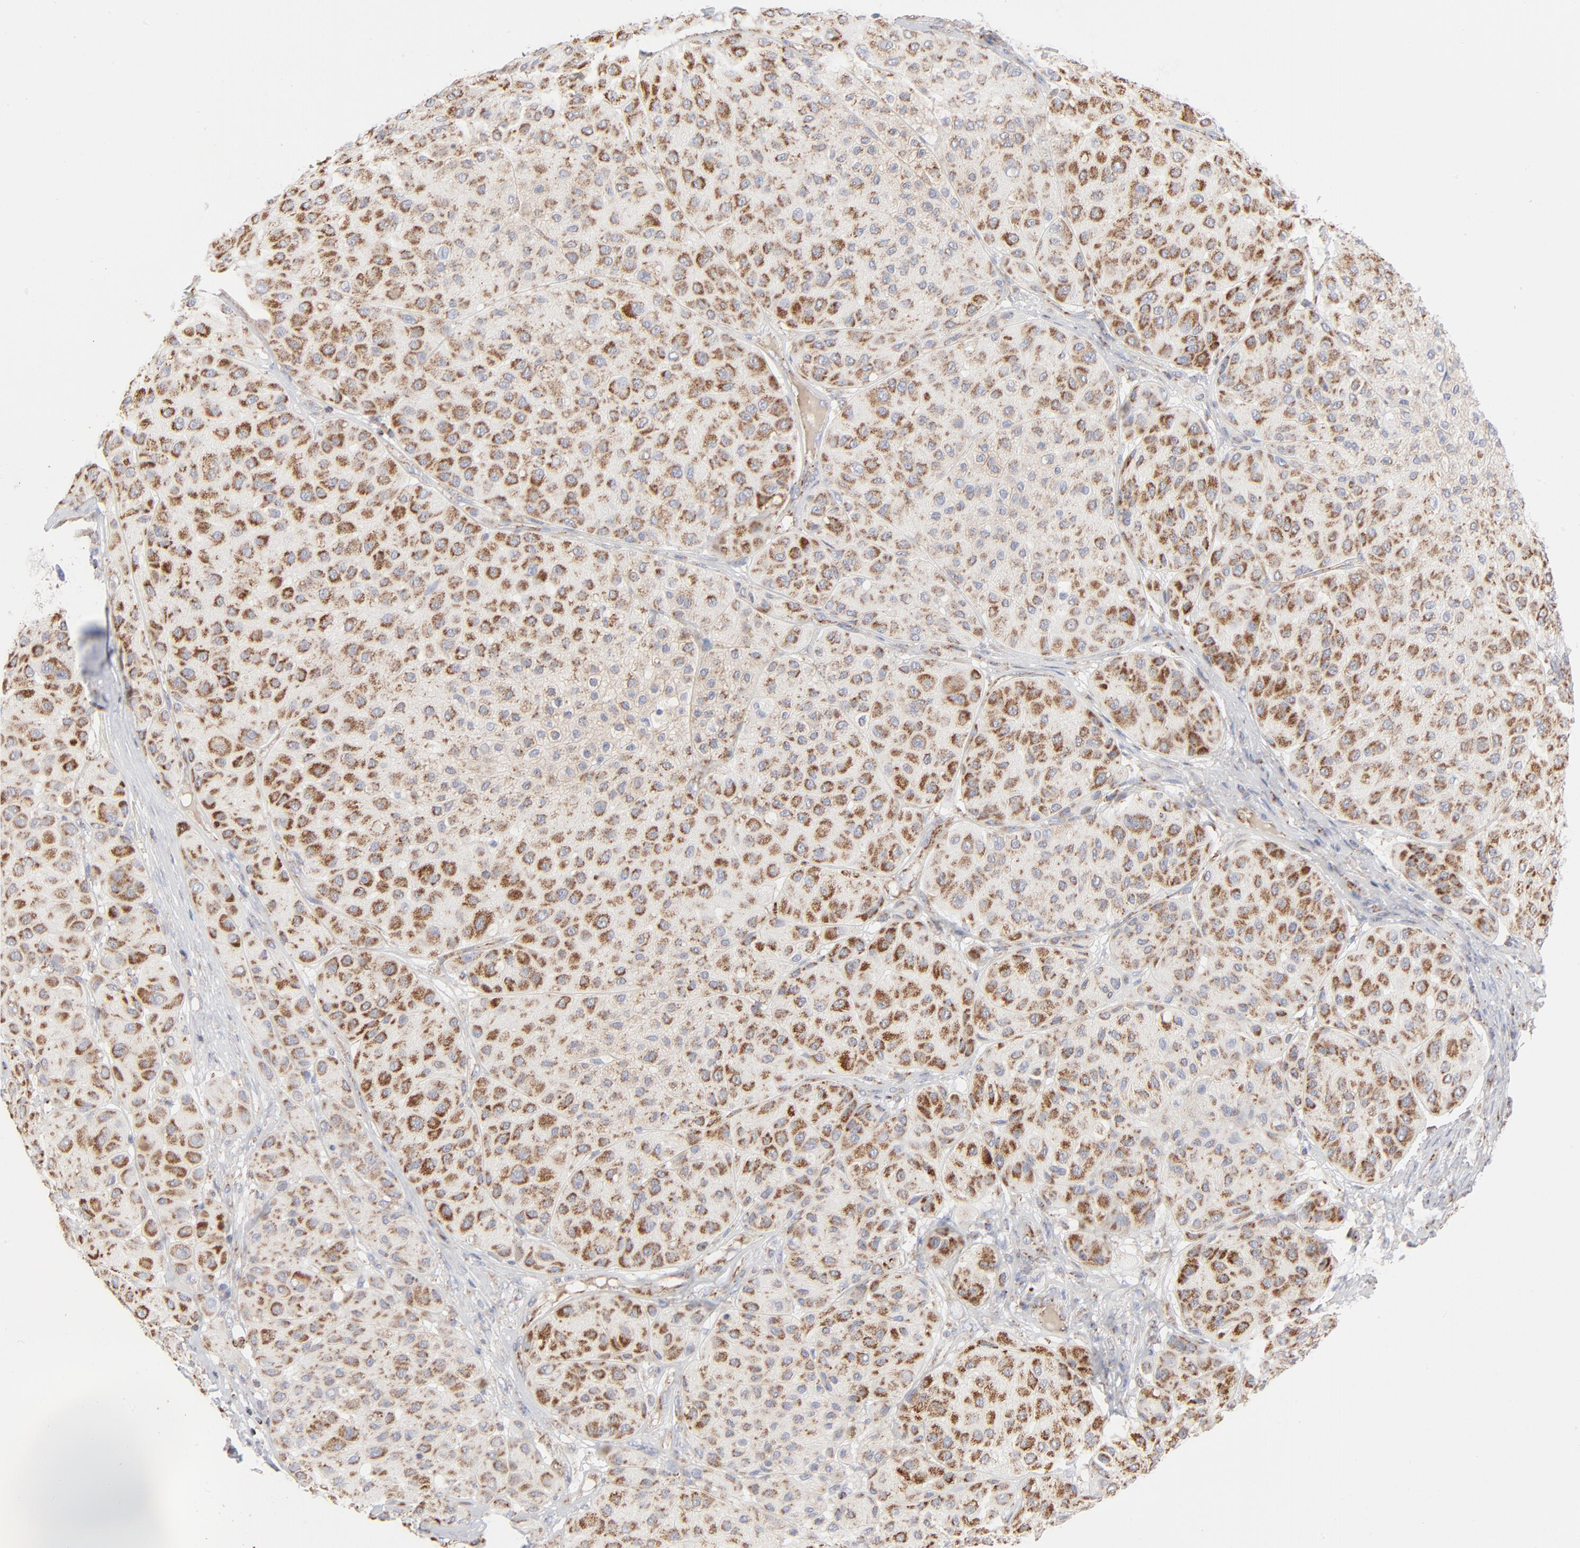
{"staining": {"intensity": "strong", "quantity": ">75%", "location": "cytoplasmic/membranous"}, "tissue": "melanoma", "cell_type": "Tumor cells", "image_type": "cancer", "snomed": [{"axis": "morphology", "description": "Normal tissue, NOS"}, {"axis": "morphology", "description": "Malignant melanoma, Metastatic site"}, {"axis": "topography", "description": "Skin"}], "caption": "A high amount of strong cytoplasmic/membranous expression is appreciated in approximately >75% of tumor cells in melanoma tissue. Using DAB (3,3'-diaminobenzidine) (brown) and hematoxylin (blue) stains, captured at high magnification using brightfield microscopy.", "gene": "ASB3", "patient": {"sex": "male", "age": 41}}